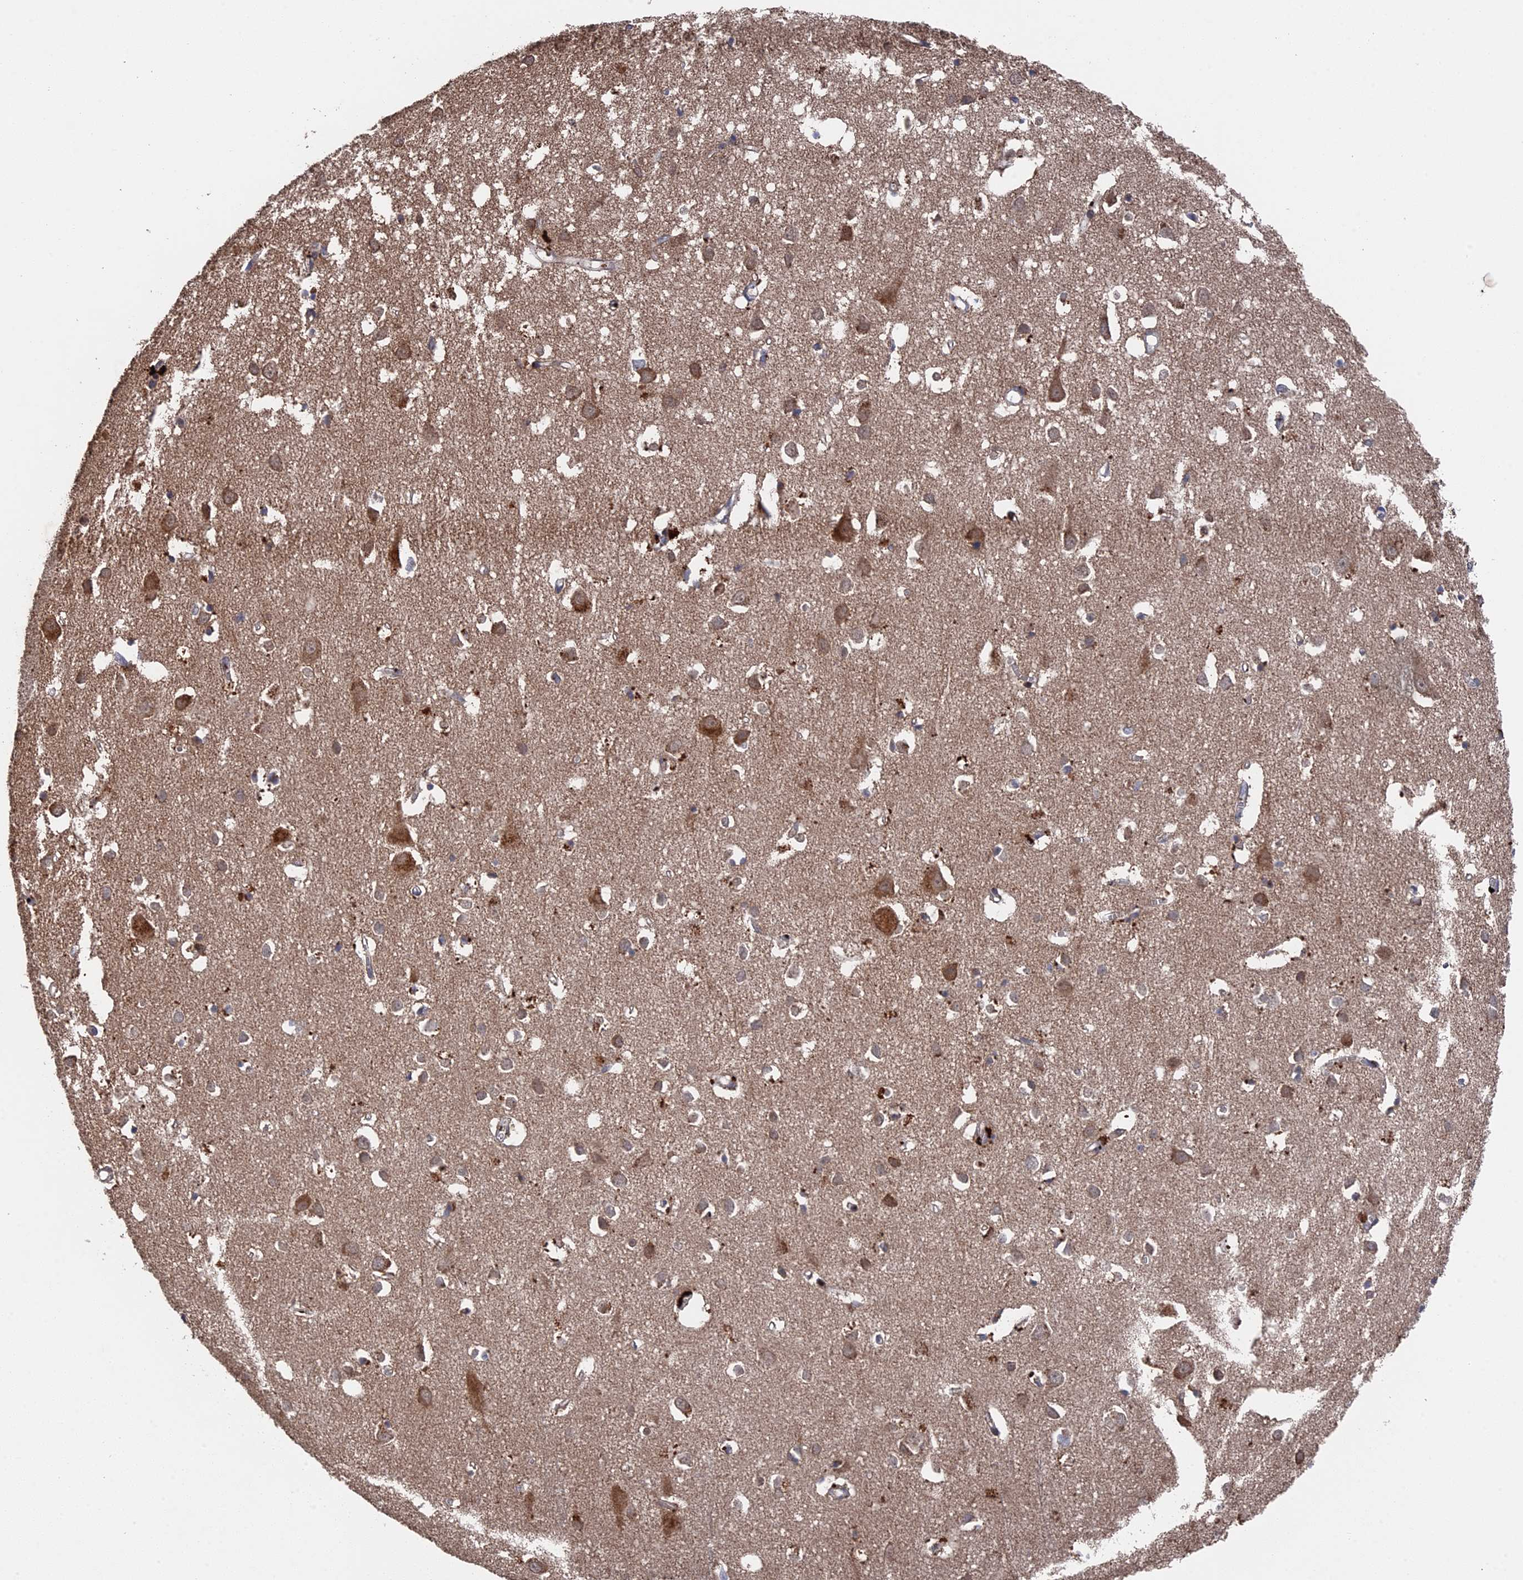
{"staining": {"intensity": "weak", "quantity": "25%-75%", "location": "cytoplasmic/membranous"}, "tissue": "cerebral cortex", "cell_type": "Endothelial cells", "image_type": "normal", "snomed": [{"axis": "morphology", "description": "Normal tissue, NOS"}, {"axis": "topography", "description": "Cerebral cortex"}], "caption": "Benign cerebral cortex was stained to show a protein in brown. There is low levels of weak cytoplasmic/membranous expression in about 25%-75% of endothelial cells. (DAB (3,3'-diaminobenzidine) = brown stain, brightfield microscopy at high magnification).", "gene": "CEACAM21", "patient": {"sex": "female", "age": 64}}